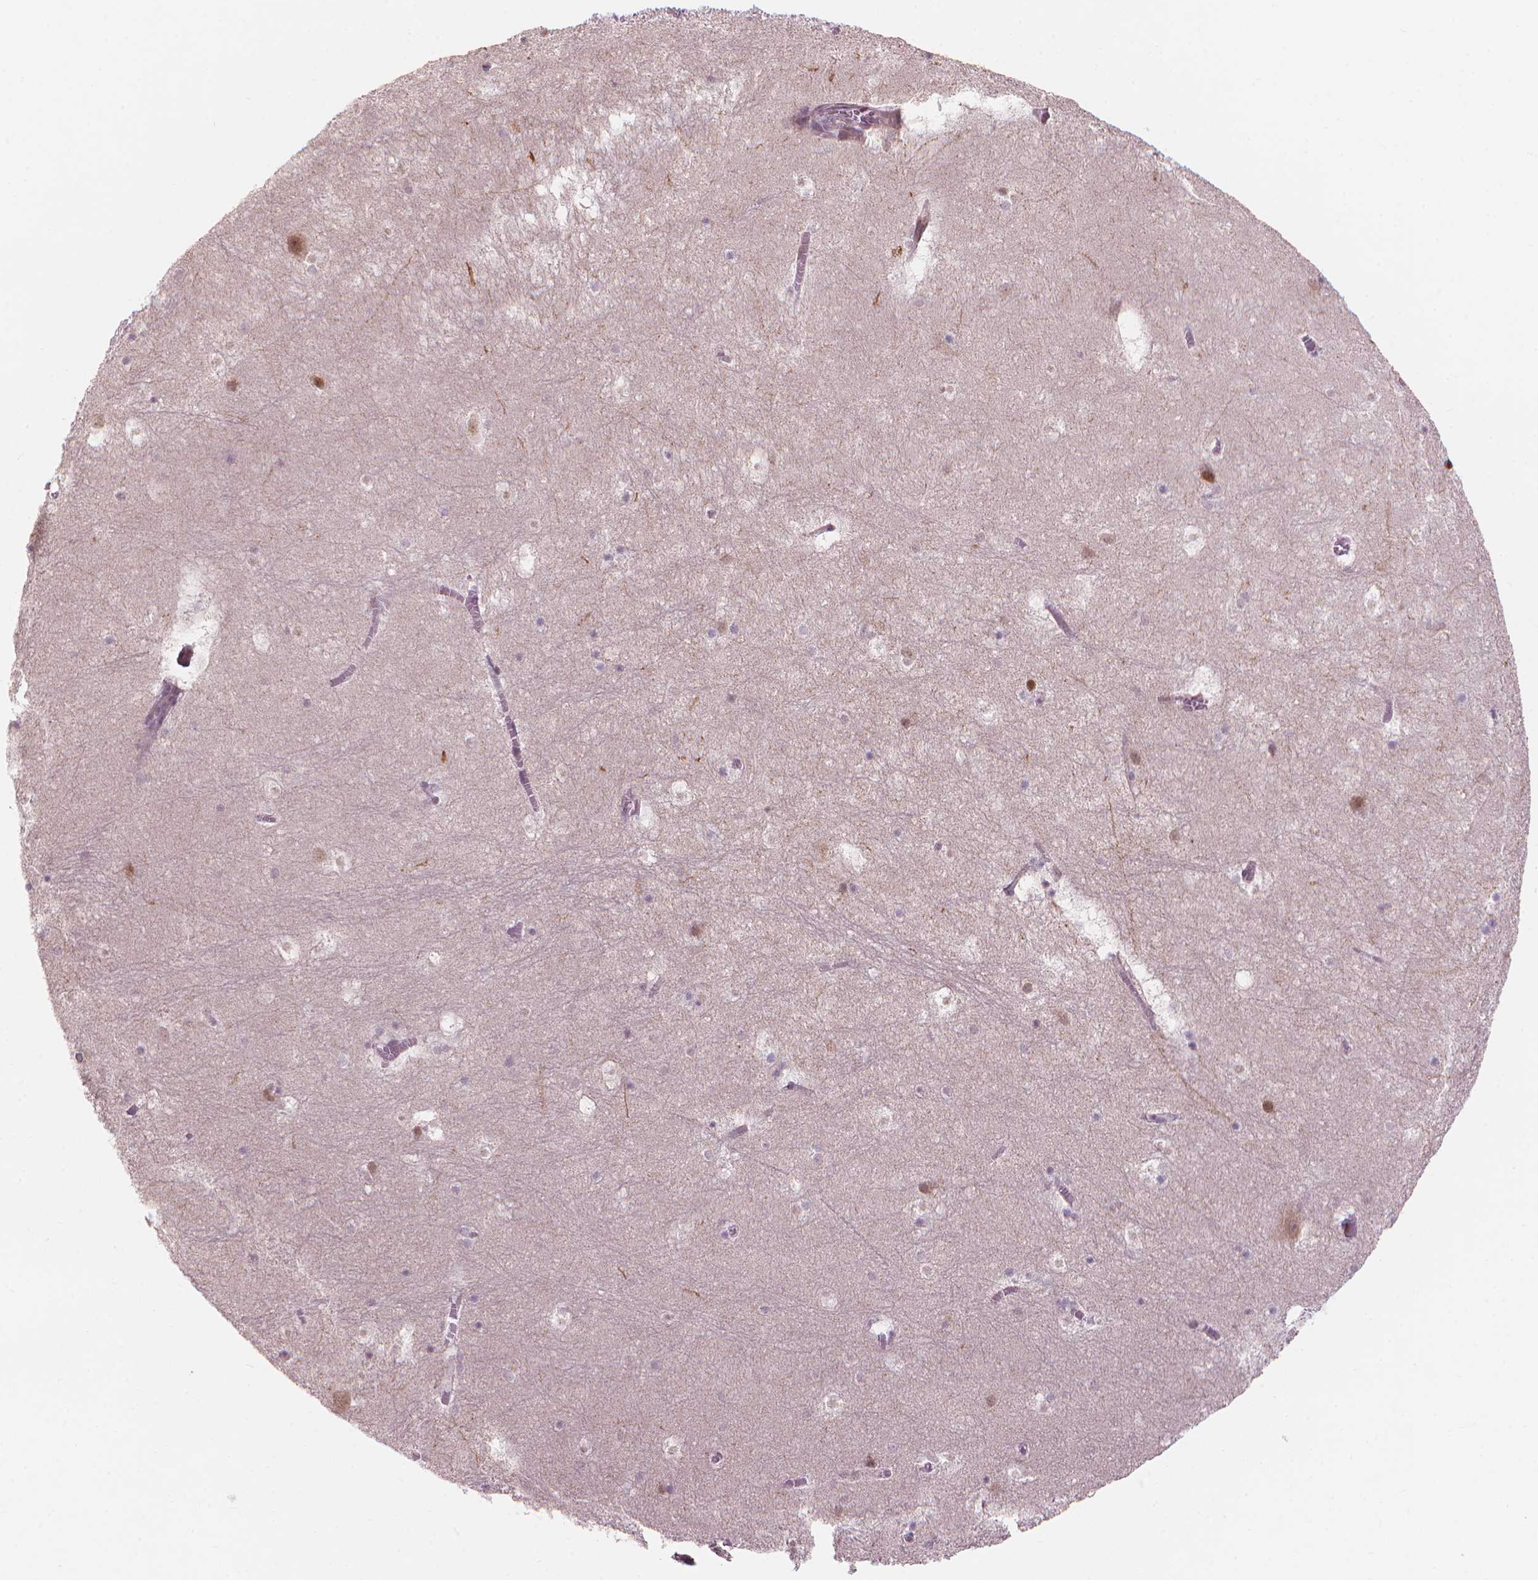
{"staining": {"intensity": "negative", "quantity": "none", "location": "none"}, "tissue": "hippocampus", "cell_type": "Glial cells", "image_type": "normal", "snomed": [{"axis": "morphology", "description": "Normal tissue, NOS"}, {"axis": "topography", "description": "Hippocampus"}], "caption": "High power microscopy image of an IHC histopathology image of benign hippocampus, revealing no significant positivity in glial cells. Brightfield microscopy of immunohistochemistry (IHC) stained with DAB (brown) and hematoxylin (blue), captured at high magnification.", "gene": "IFFO1", "patient": {"sex": "male", "age": 45}}